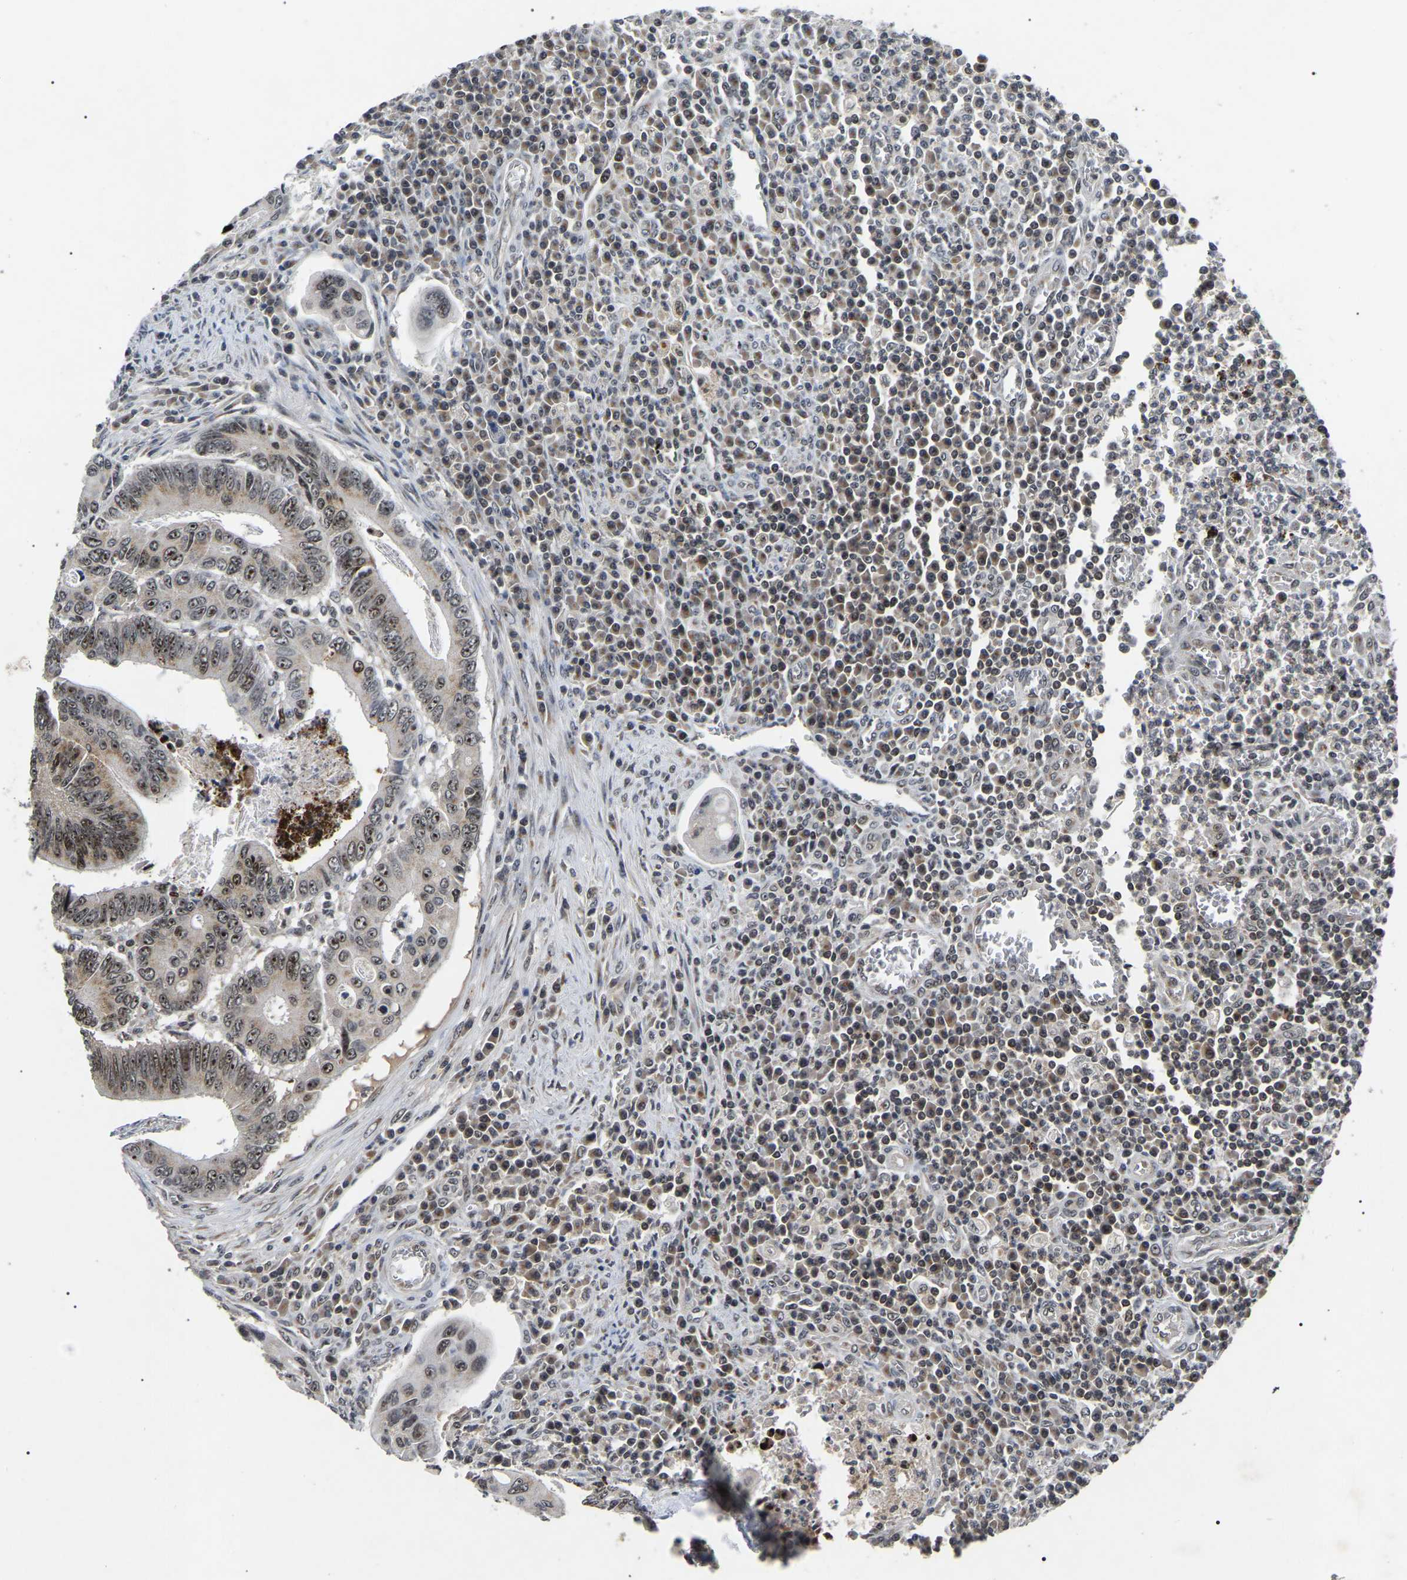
{"staining": {"intensity": "strong", "quantity": ">75%", "location": "nuclear"}, "tissue": "colorectal cancer", "cell_type": "Tumor cells", "image_type": "cancer", "snomed": [{"axis": "morphology", "description": "Inflammation, NOS"}, {"axis": "morphology", "description": "Adenocarcinoma, NOS"}, {"axis": "topography", "description": "Colon"}], "caption": "Brown immunohistochemical staining in human colorectal adenocarcinoma reveals strong nuclear expression in about >75% of tumor cells.", "gene": "RBM28", "patient": {"sex": "male", "age": 72}}